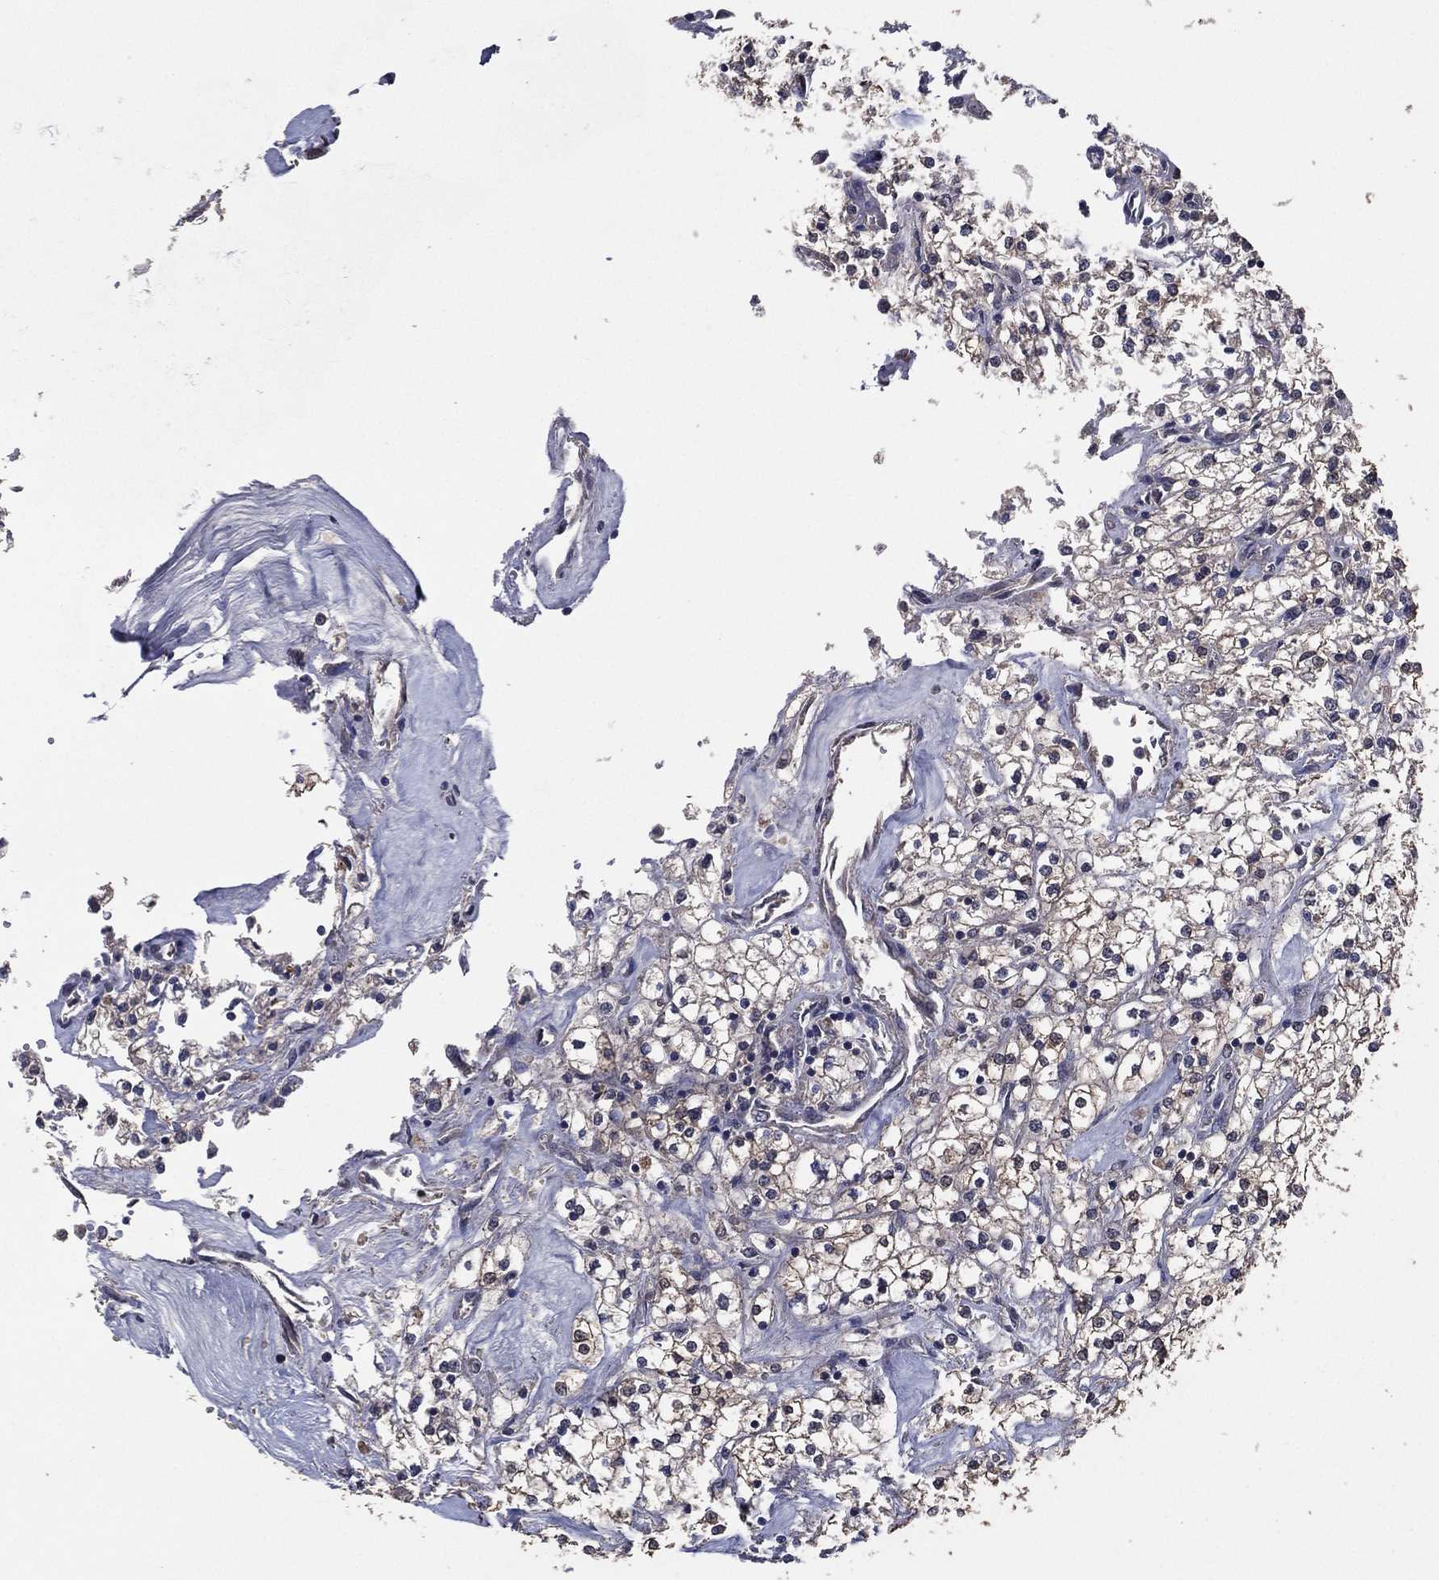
{"staining": {"intensity": "negative", "quantity": "none", "location": "none"}, "tissue": "renal cancer", "cell_type": "Tumor cells", "image_type": "cancer", "snomed": [{"axis": "morphology", "description": "Adenocarcinoma, NOS"}, {"axis": "topography", "description": "Kidney"}], "caption": "The photomicrograph displays no significant staining in tumor cells of renal cancer.", "gene": "PCNT", "patient": {"sex": "male", "age": 80}}